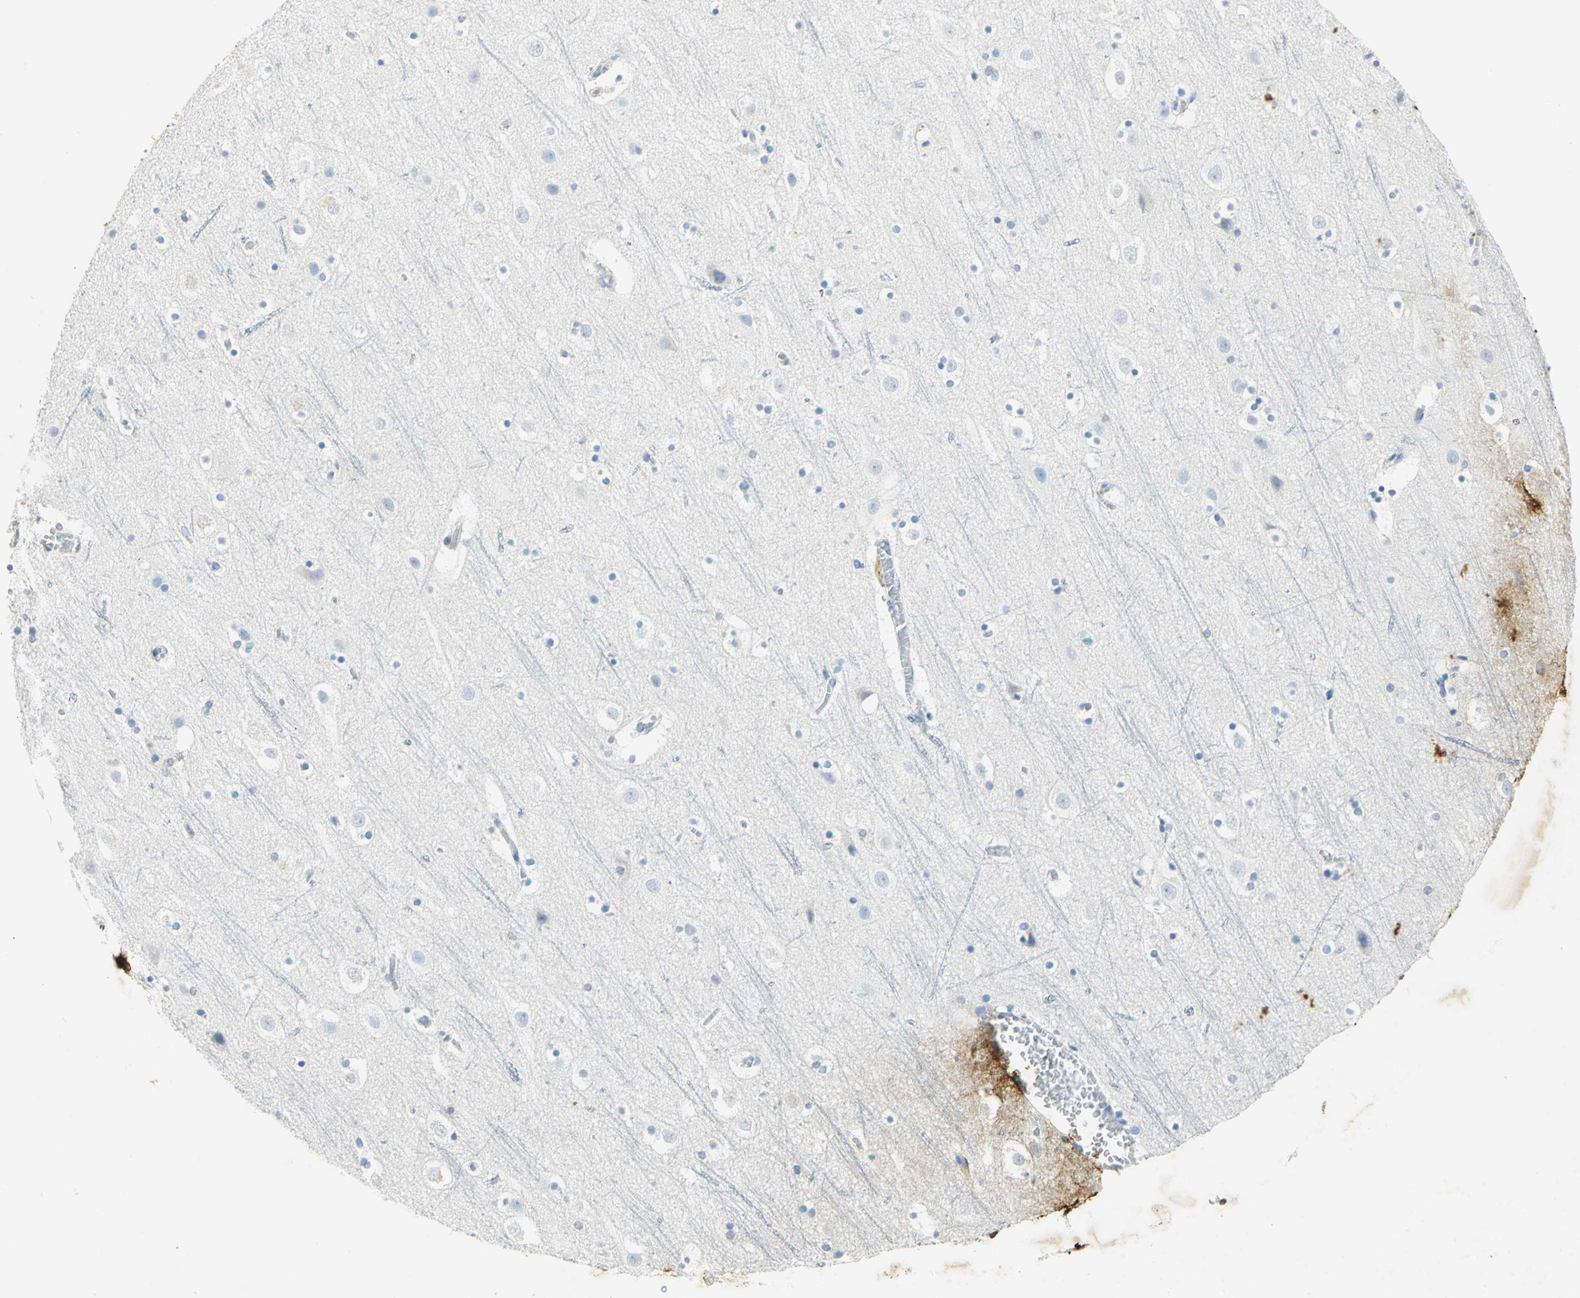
{"staining": {"intensity": "moderate", "quantity": "<25%", "location": "cytoplasmic/membranous"}, "tissue": "cerebral cortex", "cell_type": "Endothelial cells", "image_type": "normal", "snomed": [{"axis": "morphology", "description": "Normal tissue, NOS"}, {"axis": "topography", "description": "Cerebral cortex"}], "caption": "An IHC micrograph of normal tissue is shown. Protein staining in brown highlights moderate cytoplasmic/membranous positivity in cerebral cortex within endothelial cells.", "gene": "ANXA4", "patient": {"sex": "male", "age": 45}}